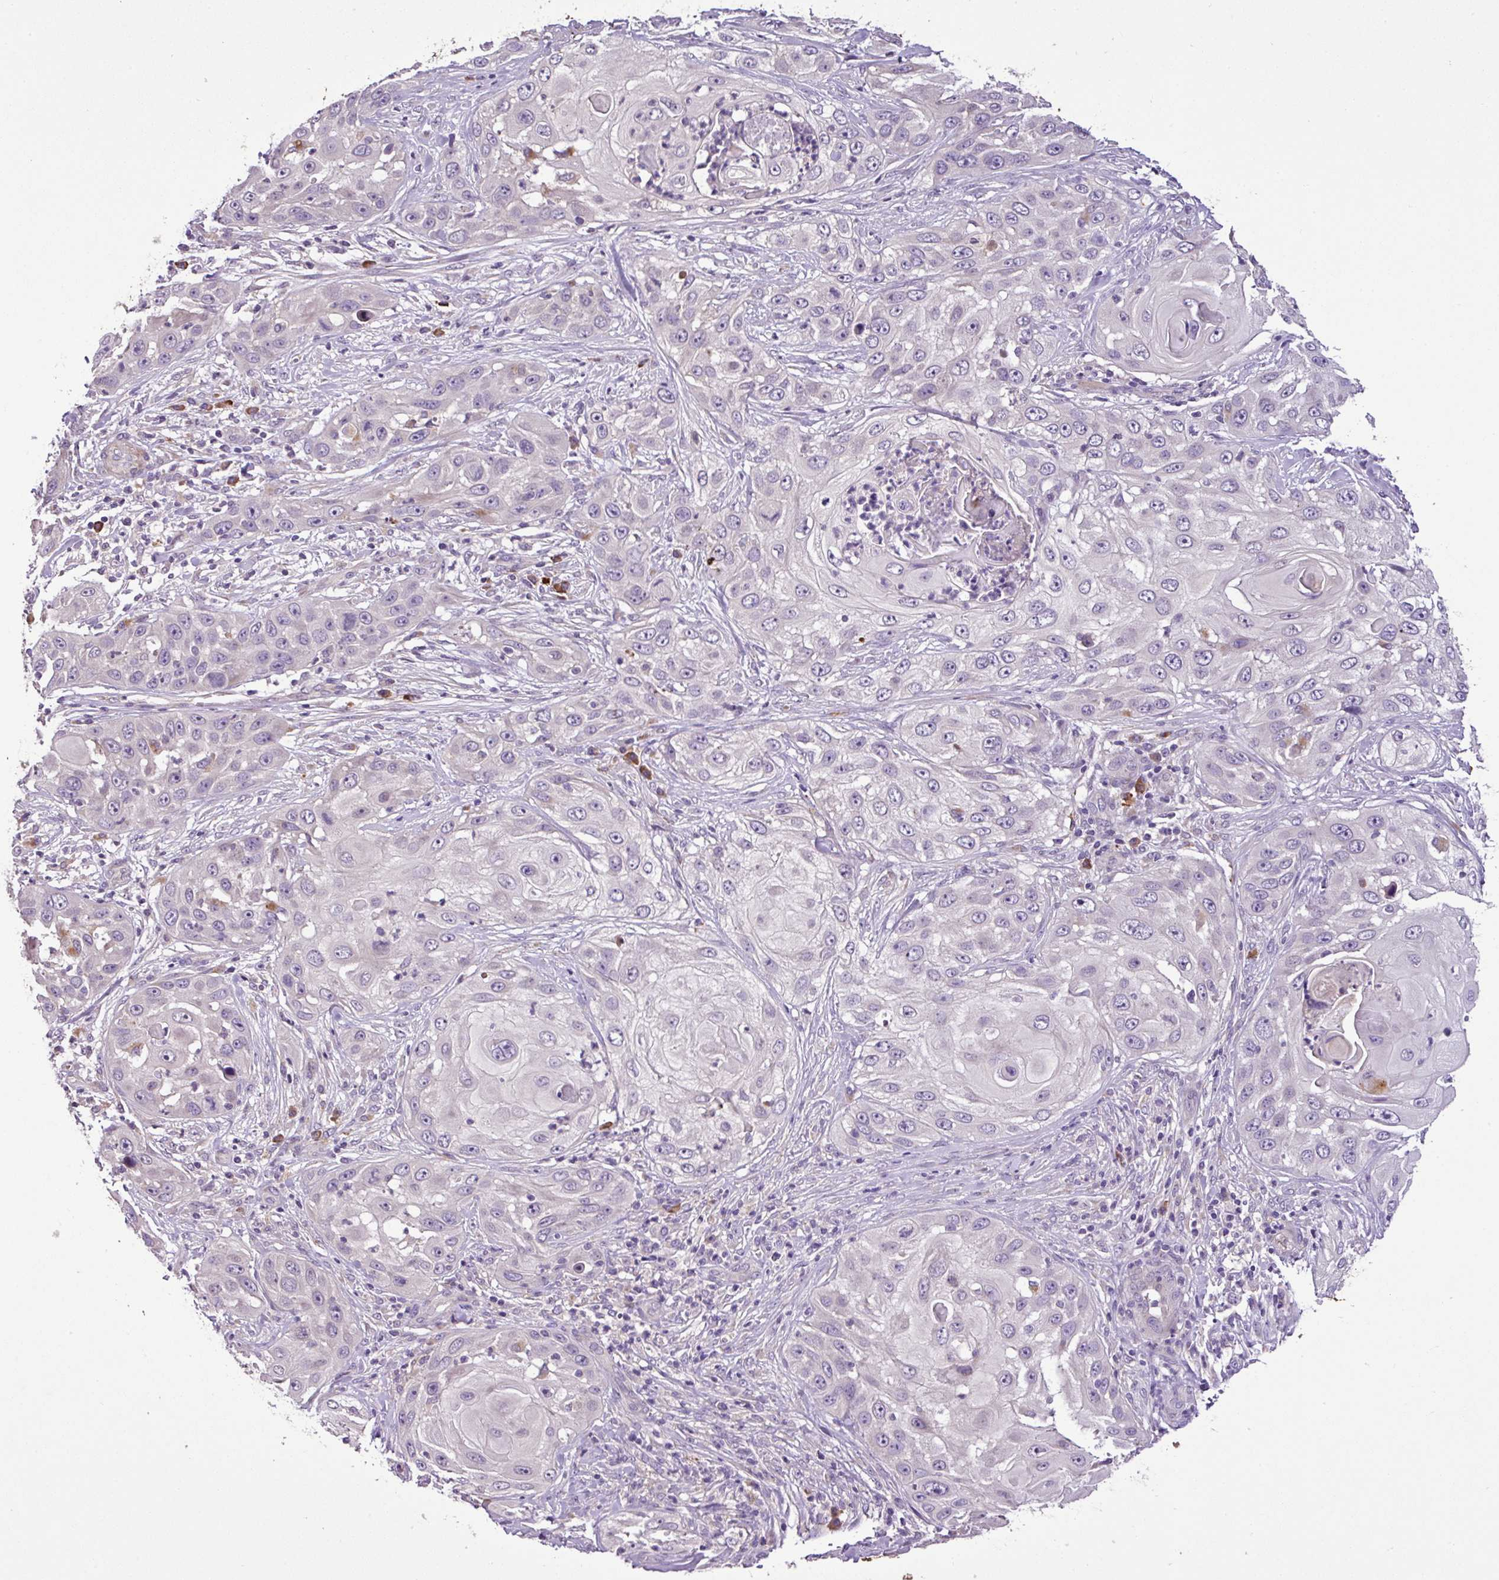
{"staining": {"intensity": "negative", "quantity": "none", "location": "none"}, "tissue": "skin cancer", "cell_type": "Tumor cells", "image_type": "cancer", "snomed": [{"axis": "morphology", "description": "Squamous cell carcinoma, NOS"}, {"axis": "topography", "description": "Skin"}], "caption": "A photomicrograph of human skin cancer is negative for staining in tumor cells.", "gene": "ZNF266", "patient": {"sex": "female", "age": 44}}